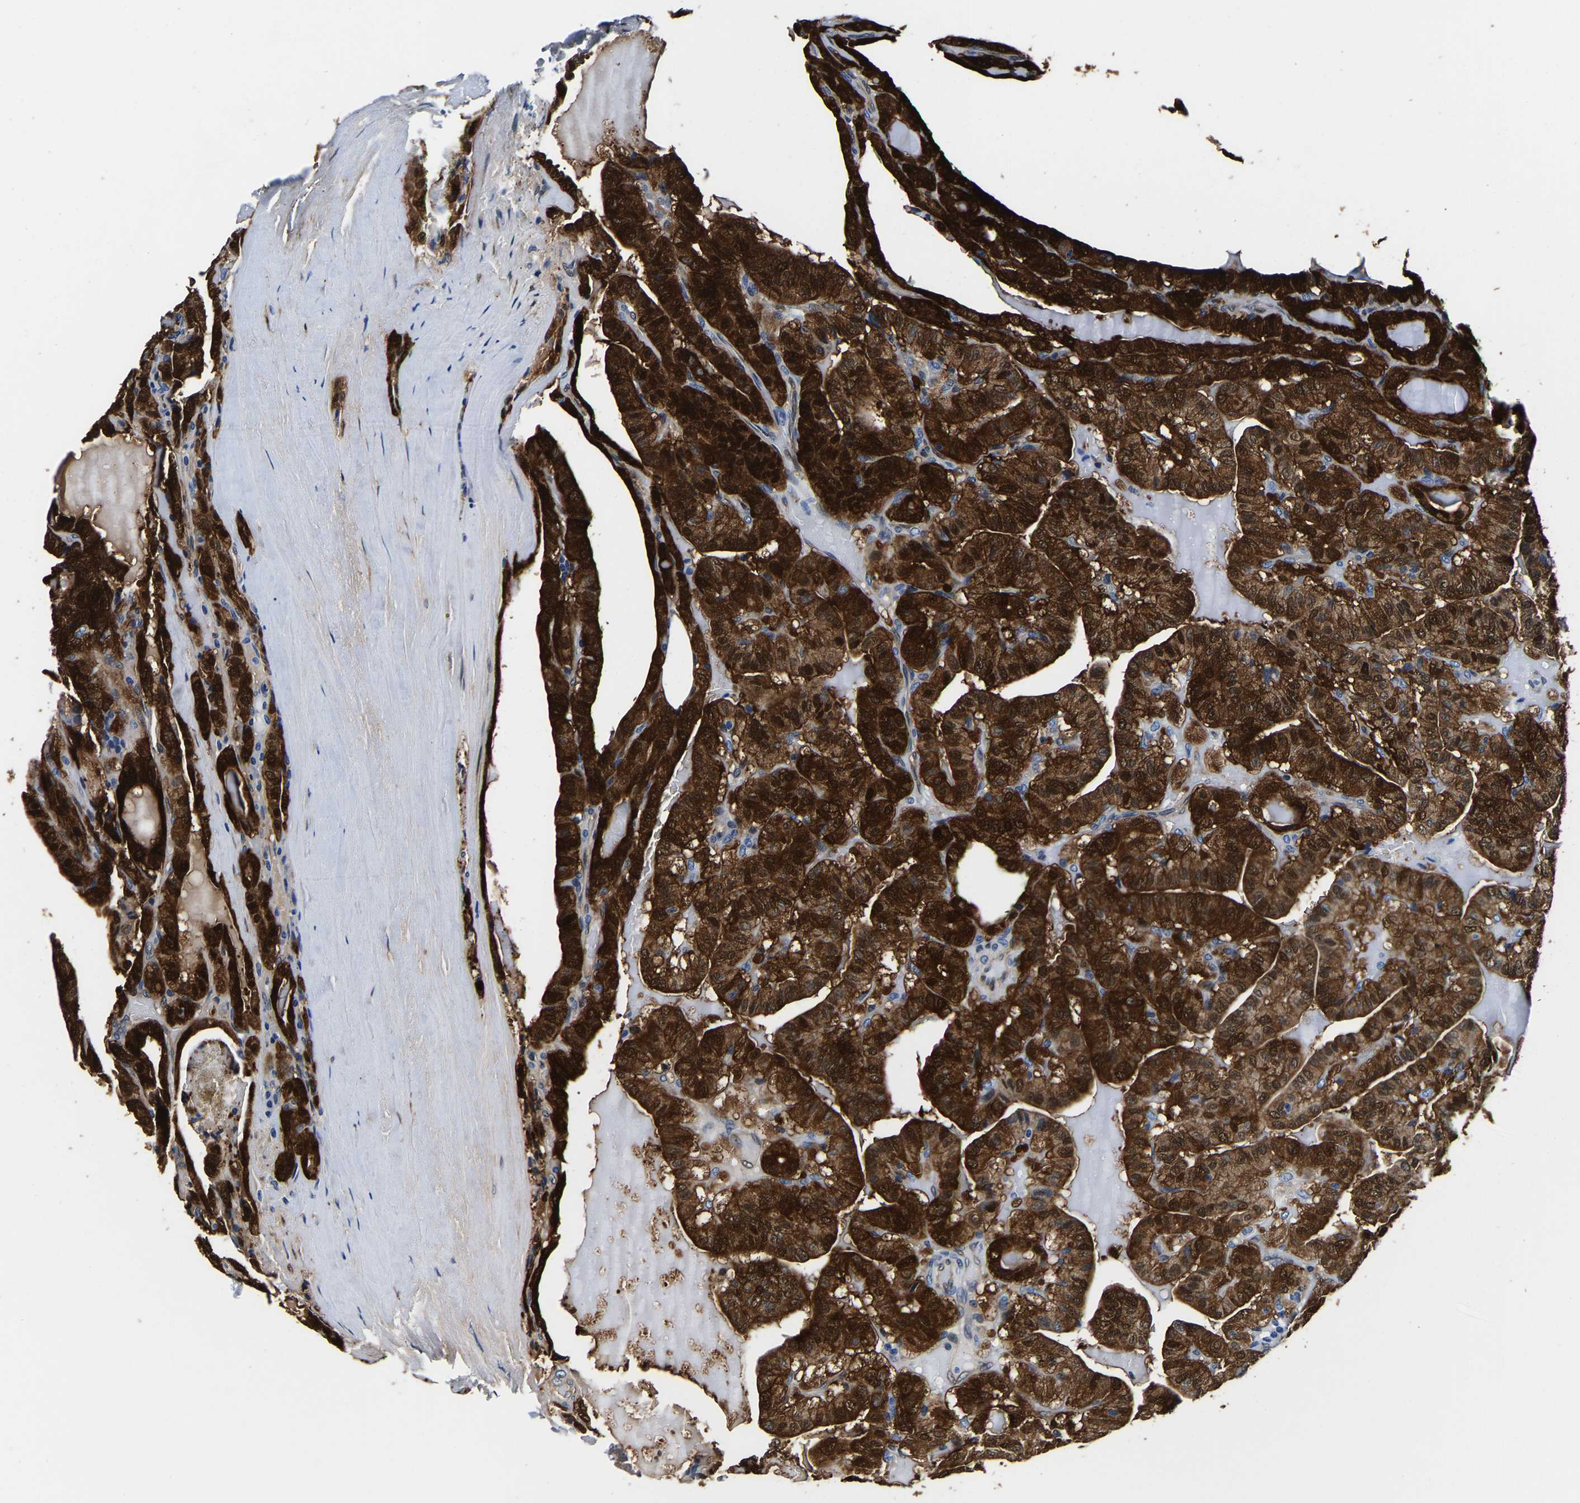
{"staining": {"intensity": "strong", "quantity": ">75%", "location": "cytoplasmic/membranous,nuclear"}, "tissue": "head and neck cancer", "cell_type": "Tumor cells", "image_type": "cancer", "snomed": [{"axis": "morphology", "description": "Squamous cell carcinoma, NOS"}, {"axis": "topography", "description": "Oral tissue"}, {"axis": "topography", "description": "Head-Neck"}], "caption": "Strong cytoplasmic/membranous and nuclear protein staining is seen in approximately >75% of tumor cells in head and neck cancer.", "gene": "S100A13", "patient": {"sex": "female", "age": 50}}